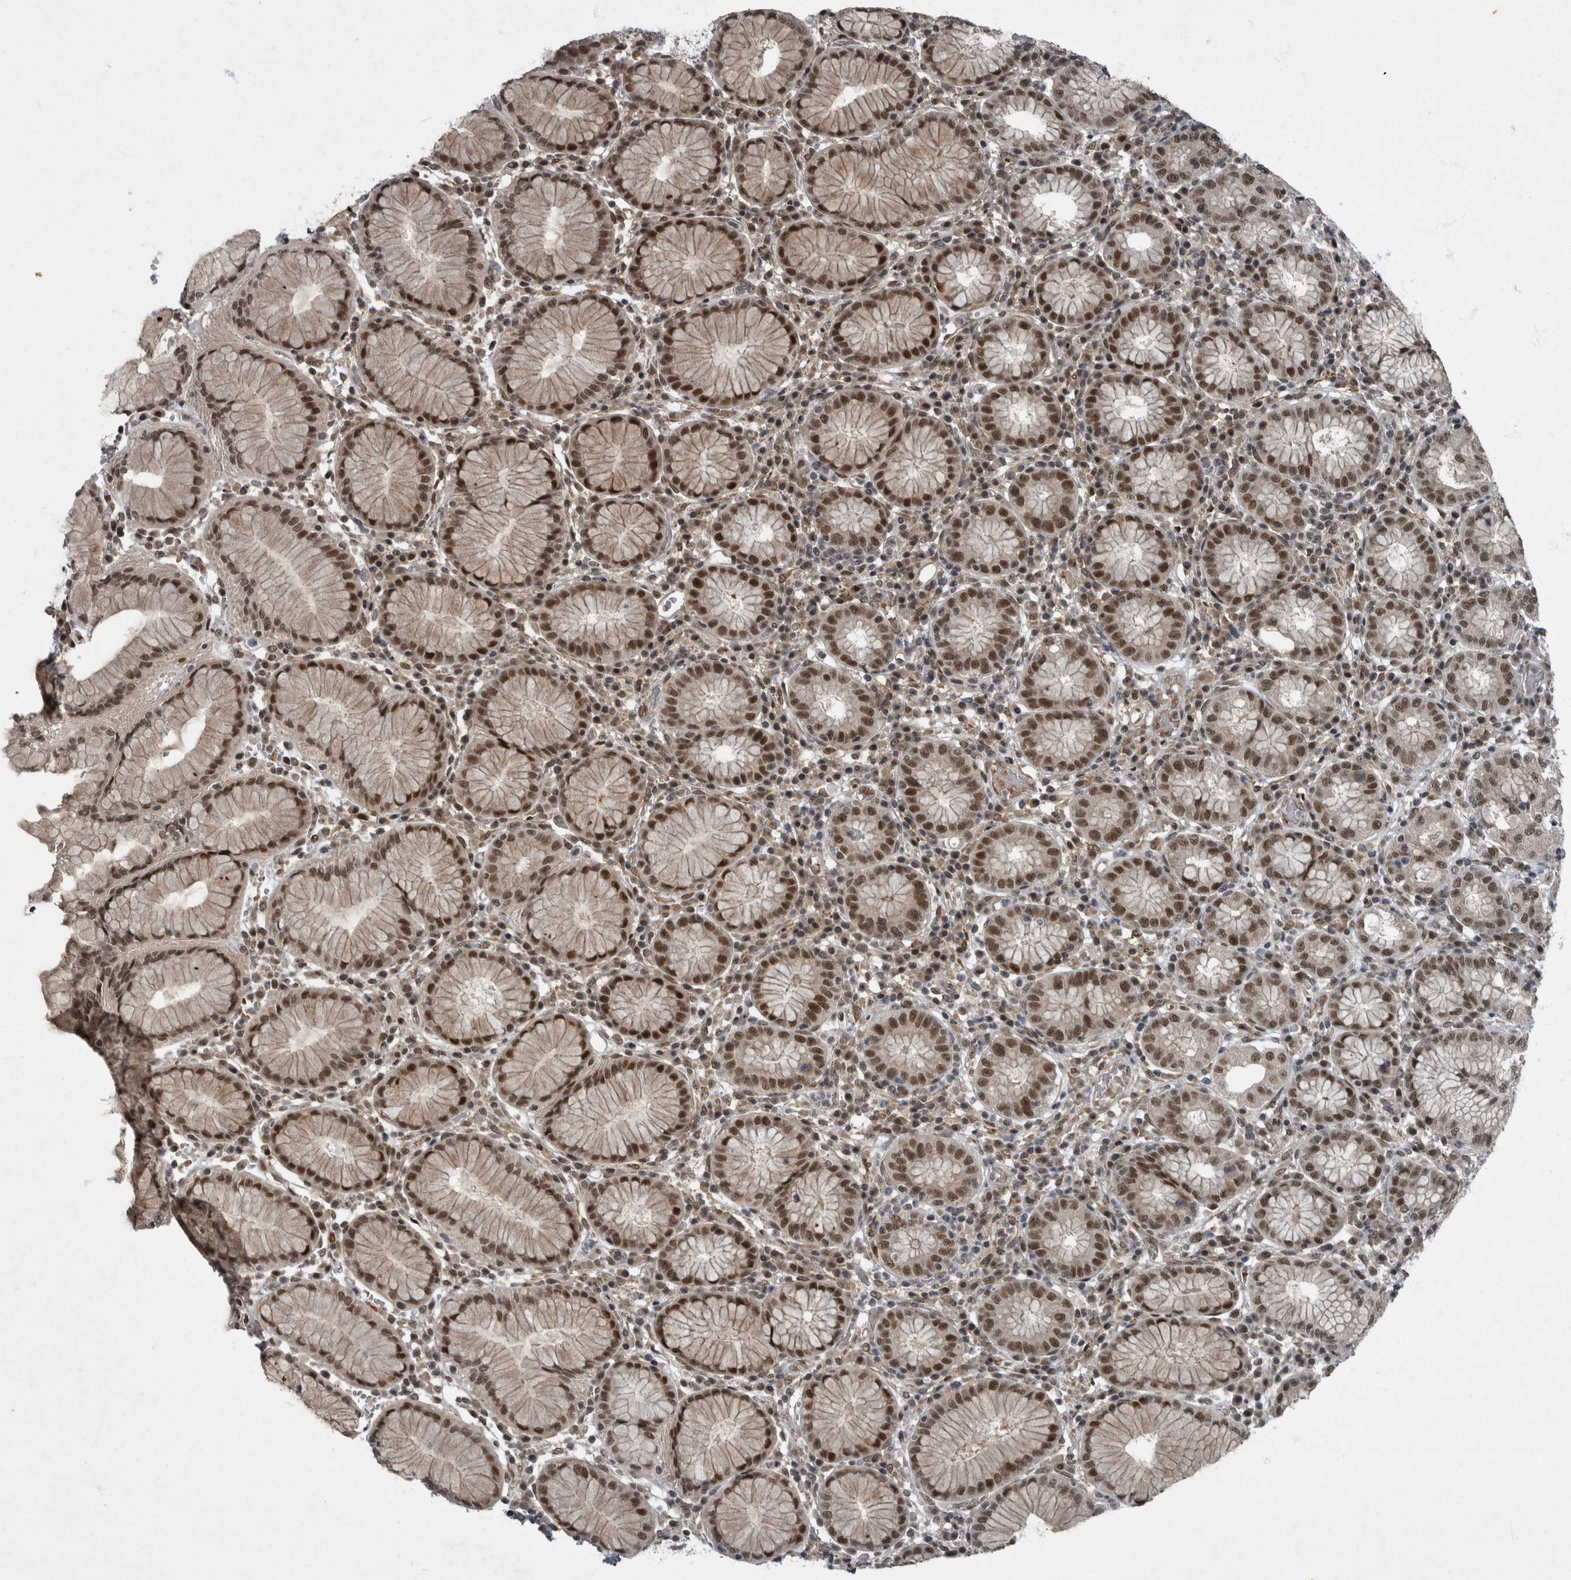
{"staining": {"intensity": "strong", "quantity": ">75%", "location": "nuclear"}, "tissue": "stomach", "cell_type": "Glandular cells", "image_type": "normal", "snomed": [{"axis": "morphology", "description": "Normal tissue, NOS"}, {"axis": "topography", "description": "Stomach"}, {"axis": "topography", "description": "Stomach, lower"}], "caption": "High-magnification brightfield microscopy of unremarkable stomach stained with DAB (brown) and counterstained with hematoxylin (blue). glandular cells exhibit strong nuclear staining is appreciated in about>75% of cells.", "gene": "WDR33", "patient": {"sex": "female", "age": 56}}